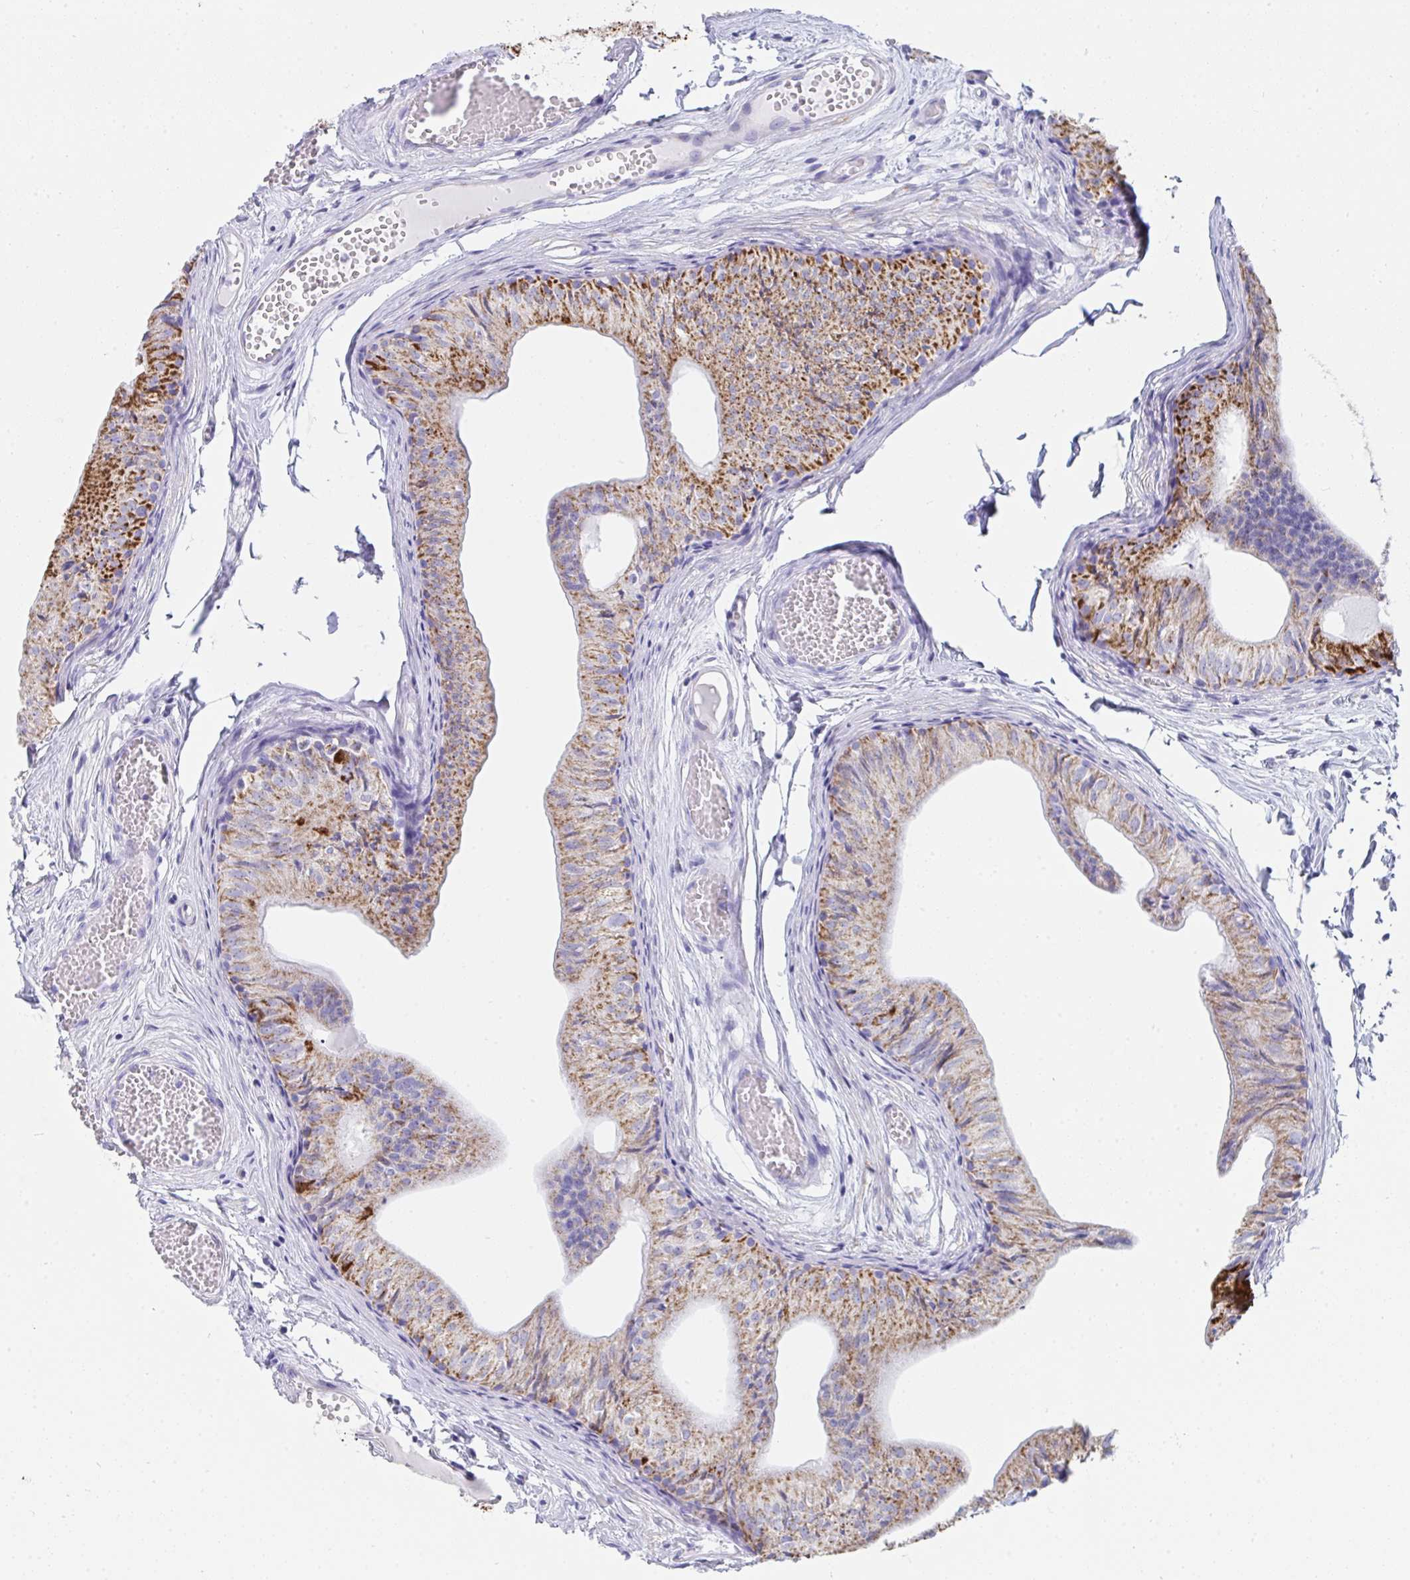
{"staining": {"intensity": "strong", "quantity": "25%-75%", "location": "cytoplasmic/membranous"}, "tissue": "epididymis", "cell_type": "Glandular cells", "image_type": "normal", "snomed": [{"axis": "morphology", "description": "Normal tissue, NOS"}, {"axis": "topography", "description": "Epididymis"}], "caption": "Immunohistochemical staining of unremarkable human epididymis demonstrates strong cytoplasmic/membranous protein staining in approximately 25%-75% of glandular cells.", "gene": "AIFM1", "patient": {"sex": "male", "age": 25}}